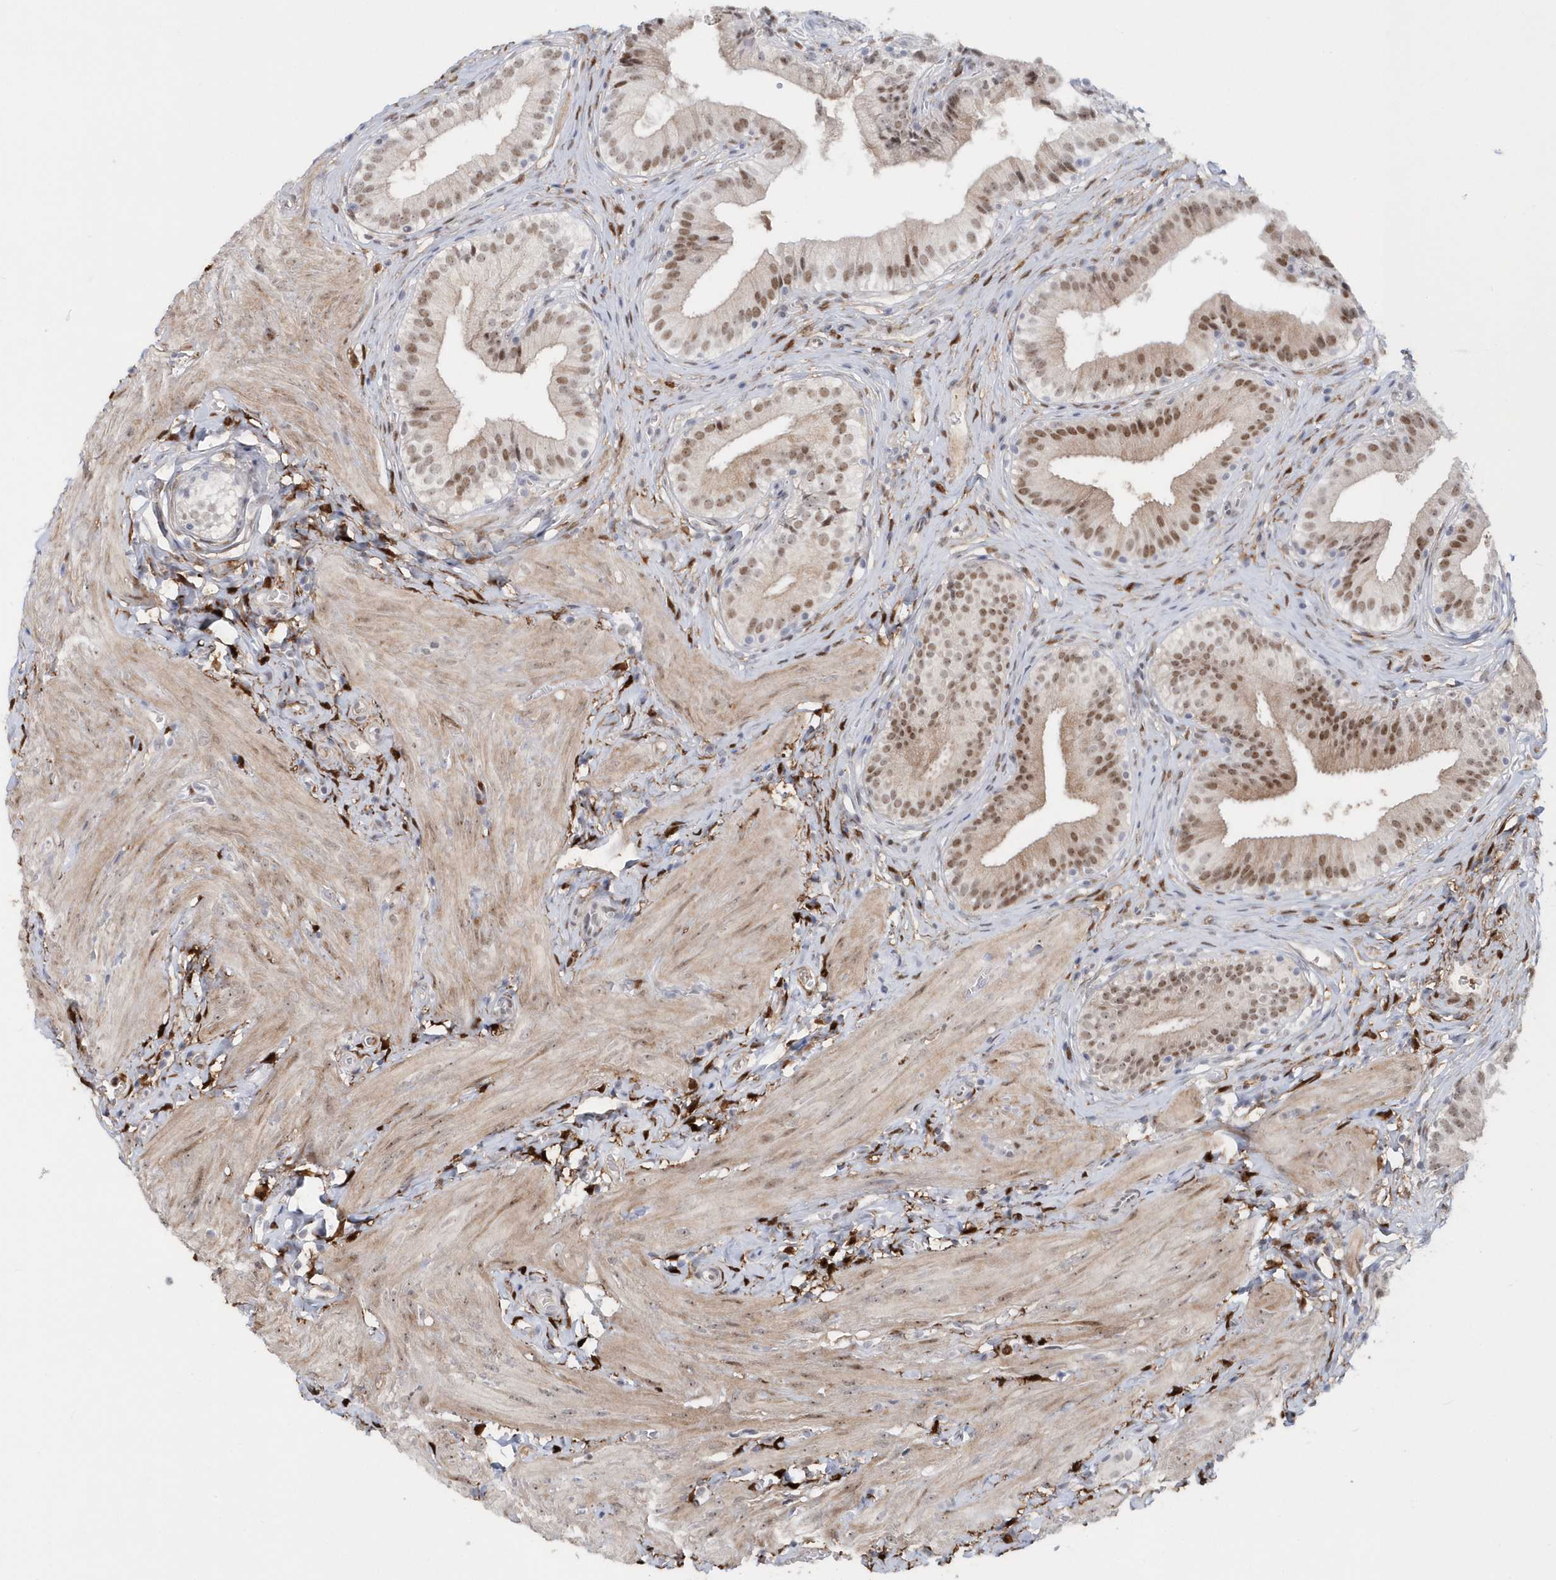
{"staining": {"intensity": "moderate", "quantity": ">75%", "location": "cytoplasmic/membranous,nuclear"}, "tissue": "gallbladder", "cell_type": "Glandular cells", "image_type": "normal", "snomed": [{"axis": "morphology", "description": "Normal tissue, NOS"}, {"axis": "topography", "description": "Gallbladder"}], "caption": "Immunohistochemistry histopathology image of unremarkable human gallbladder stained for a protein (brown), which exhibits medium levels of moderate cytoplasmic/membranous,nuclear expression in approximately >75% of glandular cells.", "gene": "ASCL4", "patient": {"sex": "female", "age": 47}}